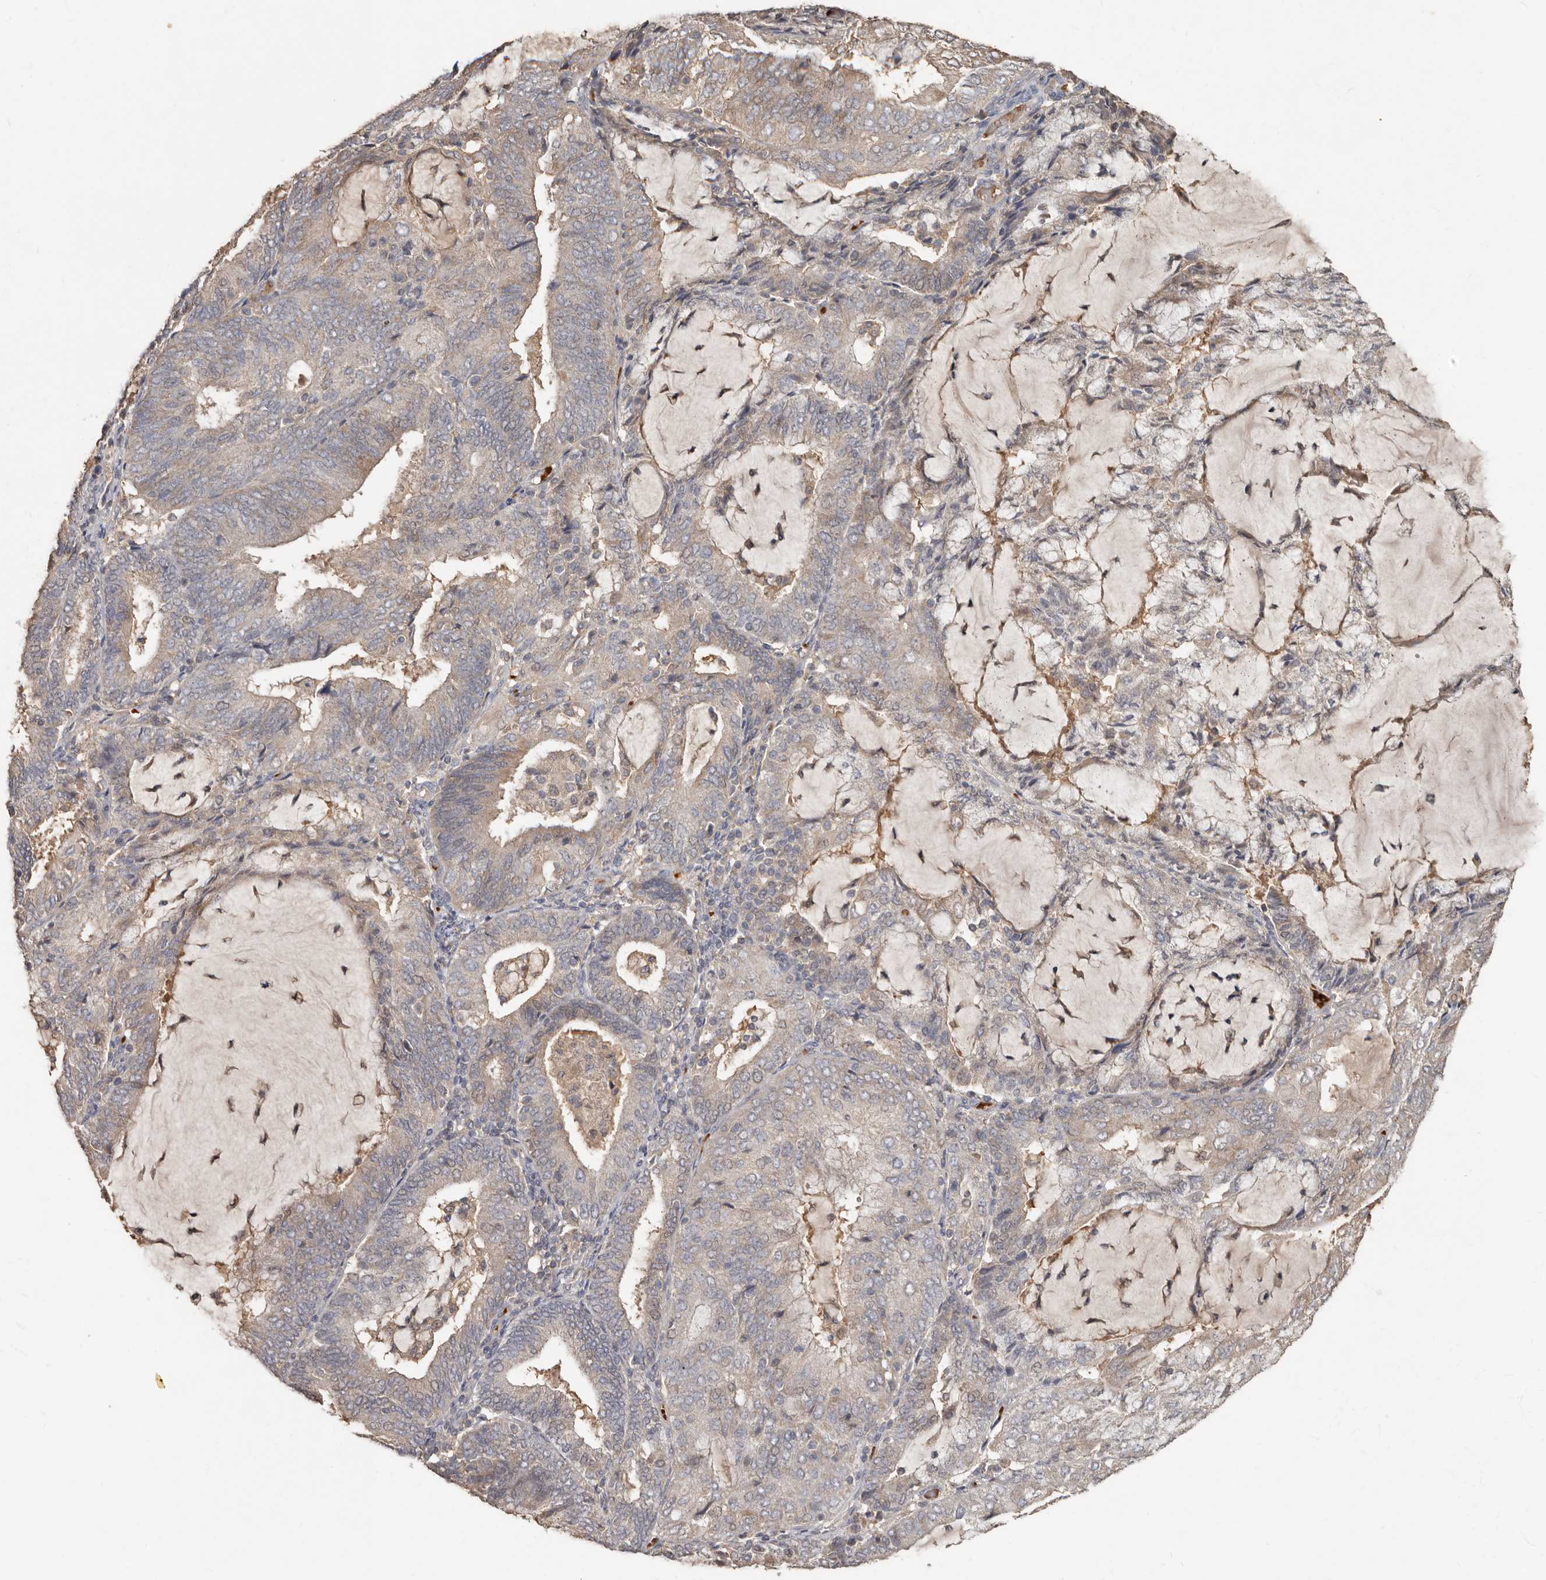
{"staining": {"intensity": "weak", "quantity": "<25%", "location": "cytoplasmic/membranous"}, "tissue": "endometrial cancer", "cell_type": "Tumor cells", "image_type": "cancer", "snomed": [{"axis": "morphology", "description": "Adenocarcinoma, NOS"}, {"axis": "topography", "description": "Endometrium"}], "caption": "IHC of adenocarcinoma (endometrial) reveals no expression in tumor cells.", "gene": "KIF26B", "patient": {"sex": "female", "age": 81}}